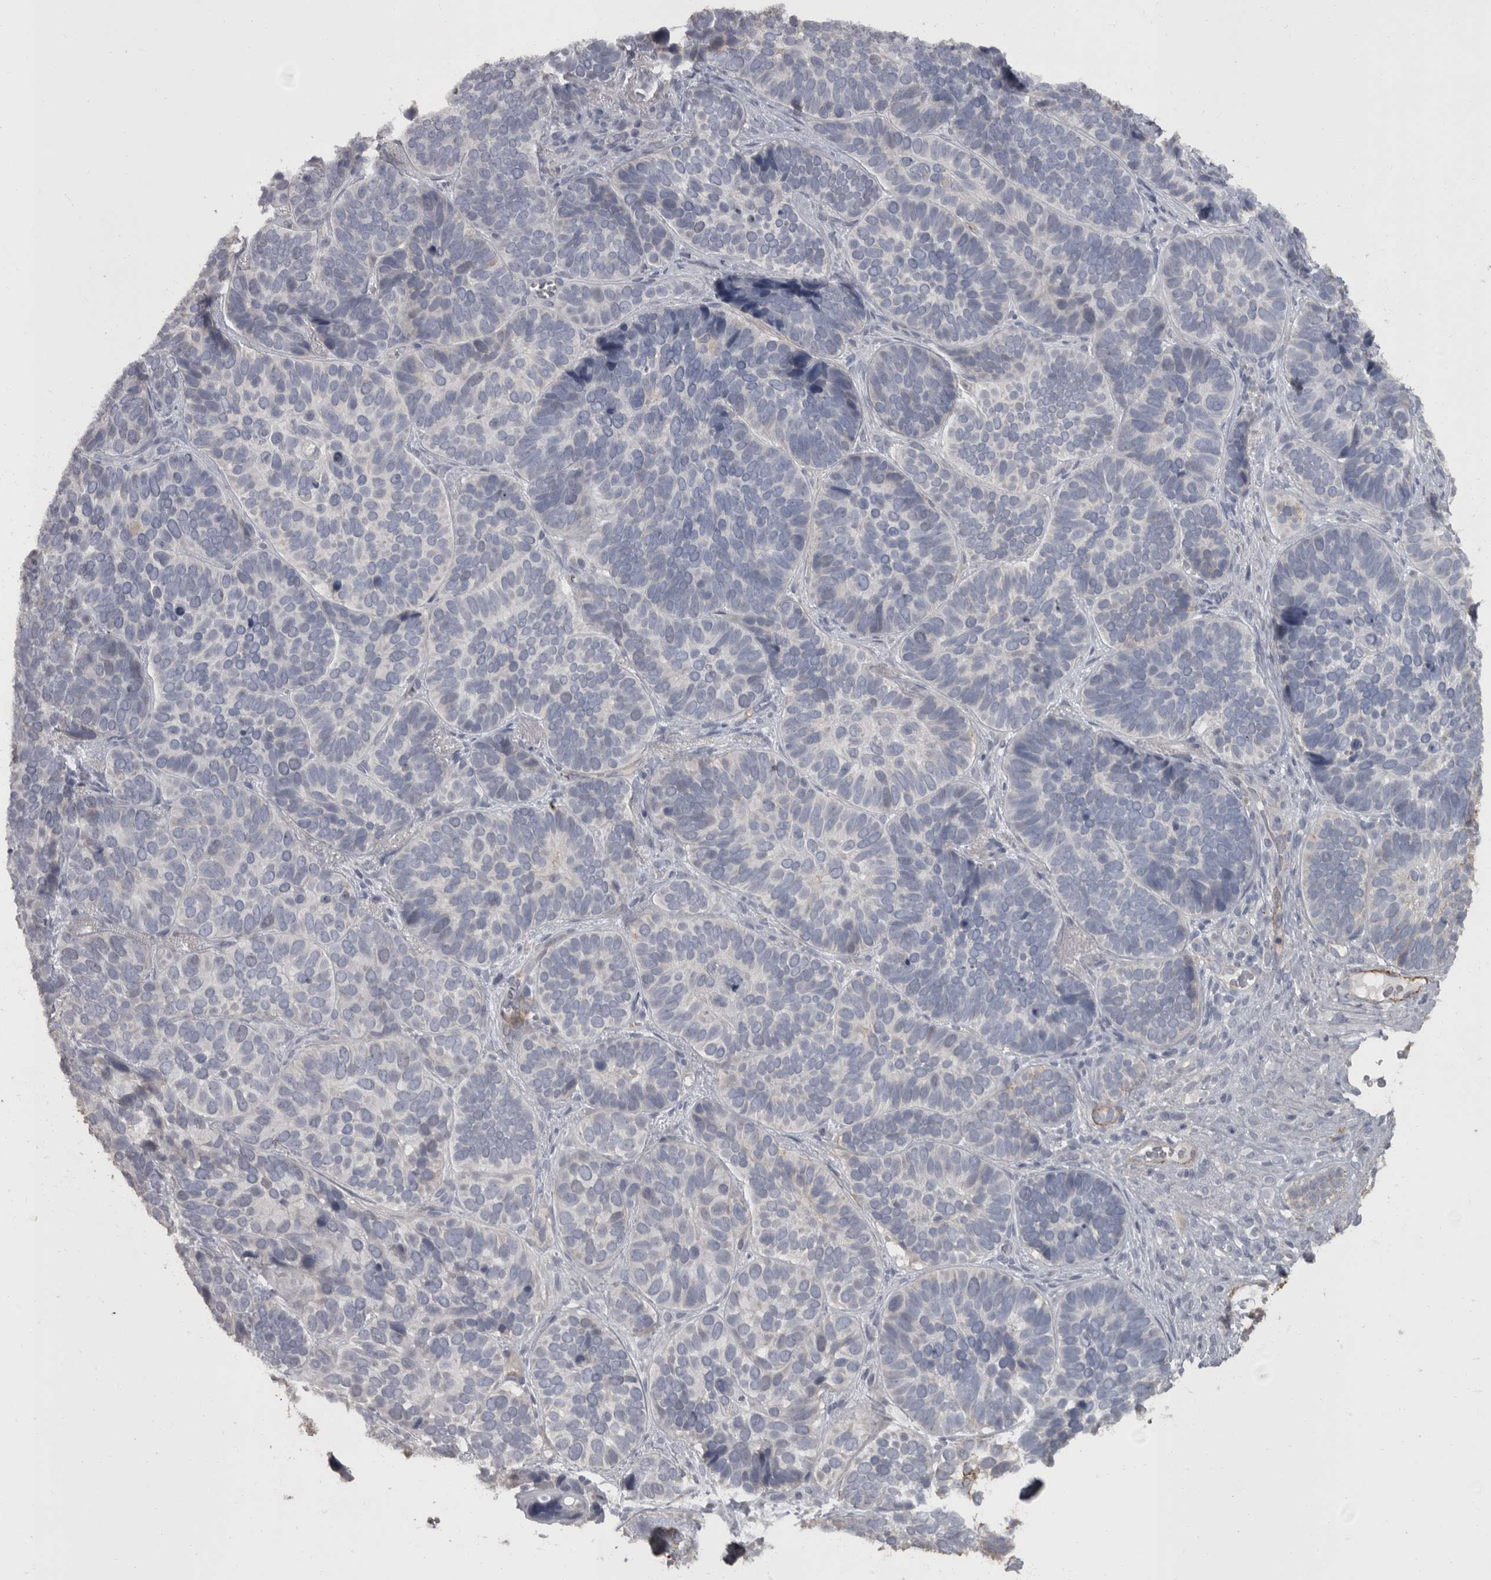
{"staining": {"intensity": "negative", "quantity": "none", "location": "none"}, "tissue": "skin cancer", "cell_type": "Tumor cells", "image_type": "cancer", "snomed": [{"axis": "morphology", "description": "Basal cell carcinoma"}, {"axis": "topography", "description": "Skin"}], "caption": "Skin basal cell carcinoma was stained to show a protein in brown. There is no significant staining in tumor cells.", "gene": "MASTL", "patient": {"sex": "male", "age": 62}}